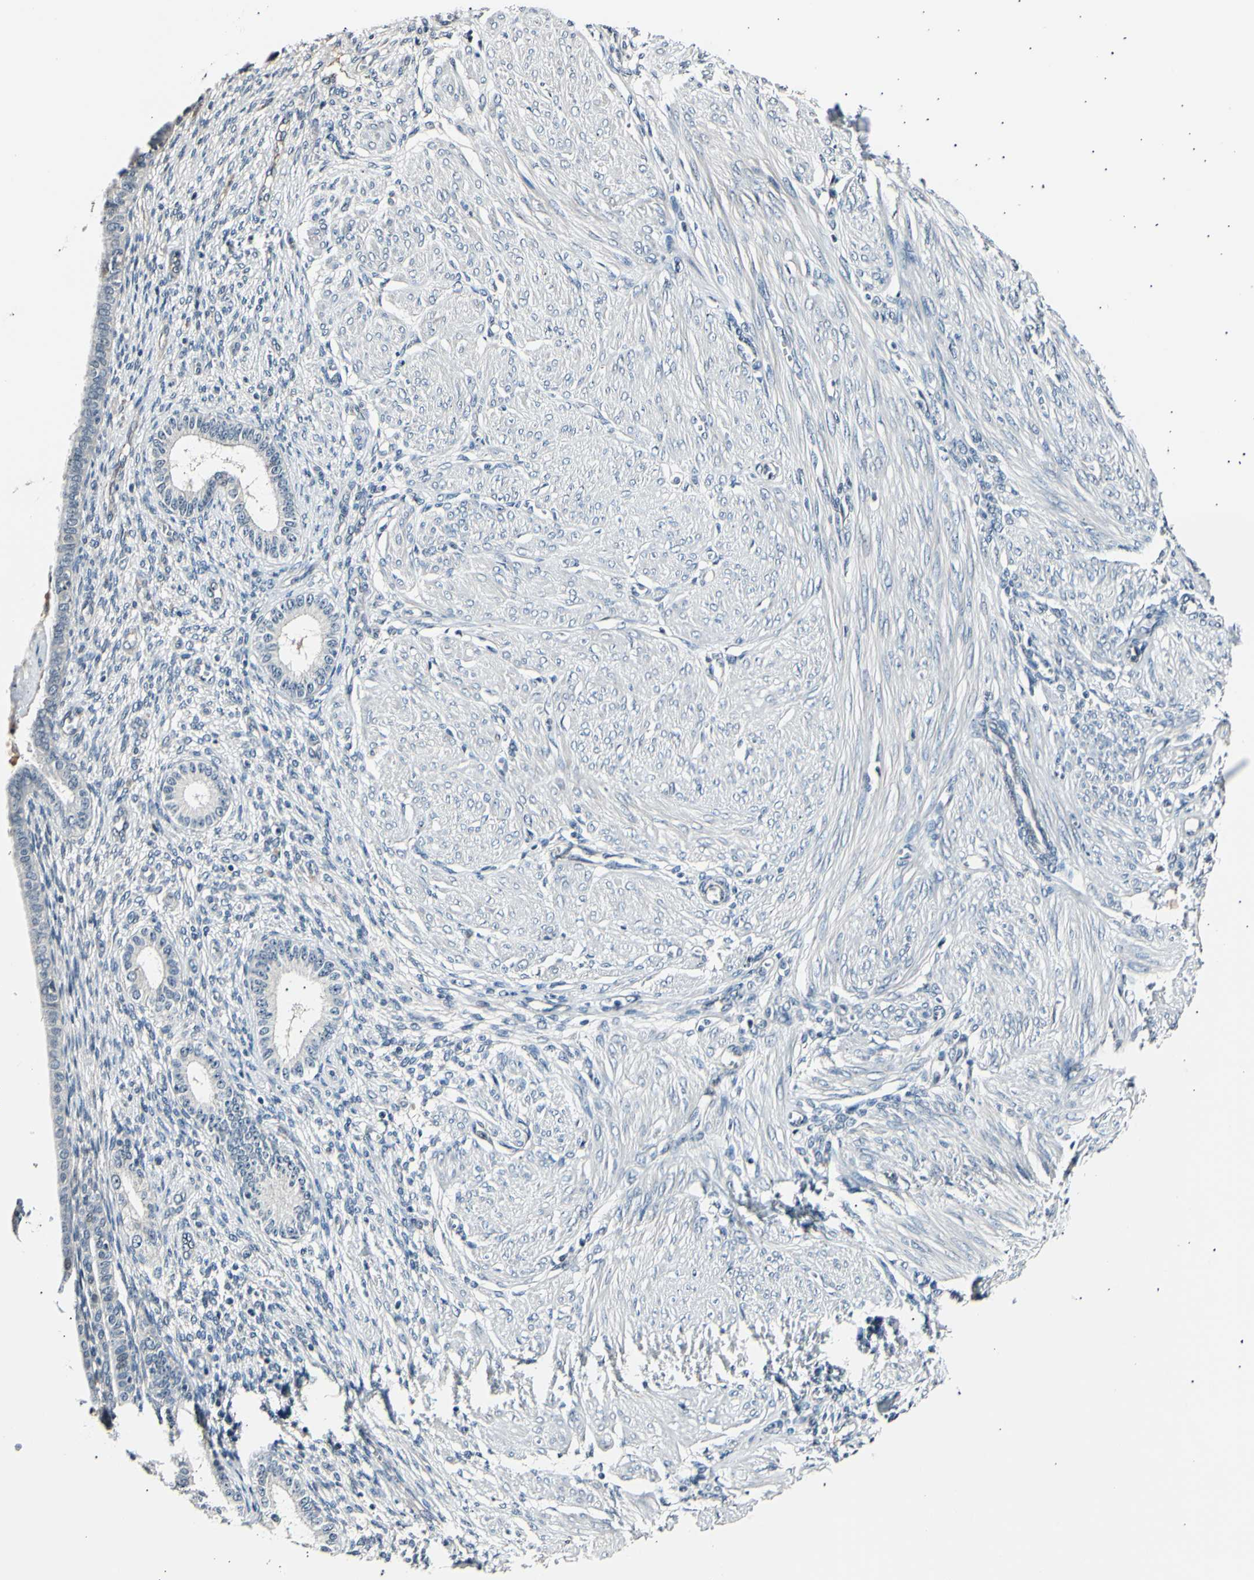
{"staining": {"intensity": "negative", "quantity": "none", "location": "none"}, "tissue": "endometrium", "cell_type": "Cells in endometrial stroma", "image_type": "normal", "snomed": [{"axis": "morphology", "description": "Normal tissue, NOS"}, {"axis": "topography", "description": "Endometrium"}], "caption": "The micrograph exhibits no significant positivity in cells in endometrial stroma of endometrium.", "gene": "AK1", "patient": {"sex": "female", "age": 72}}